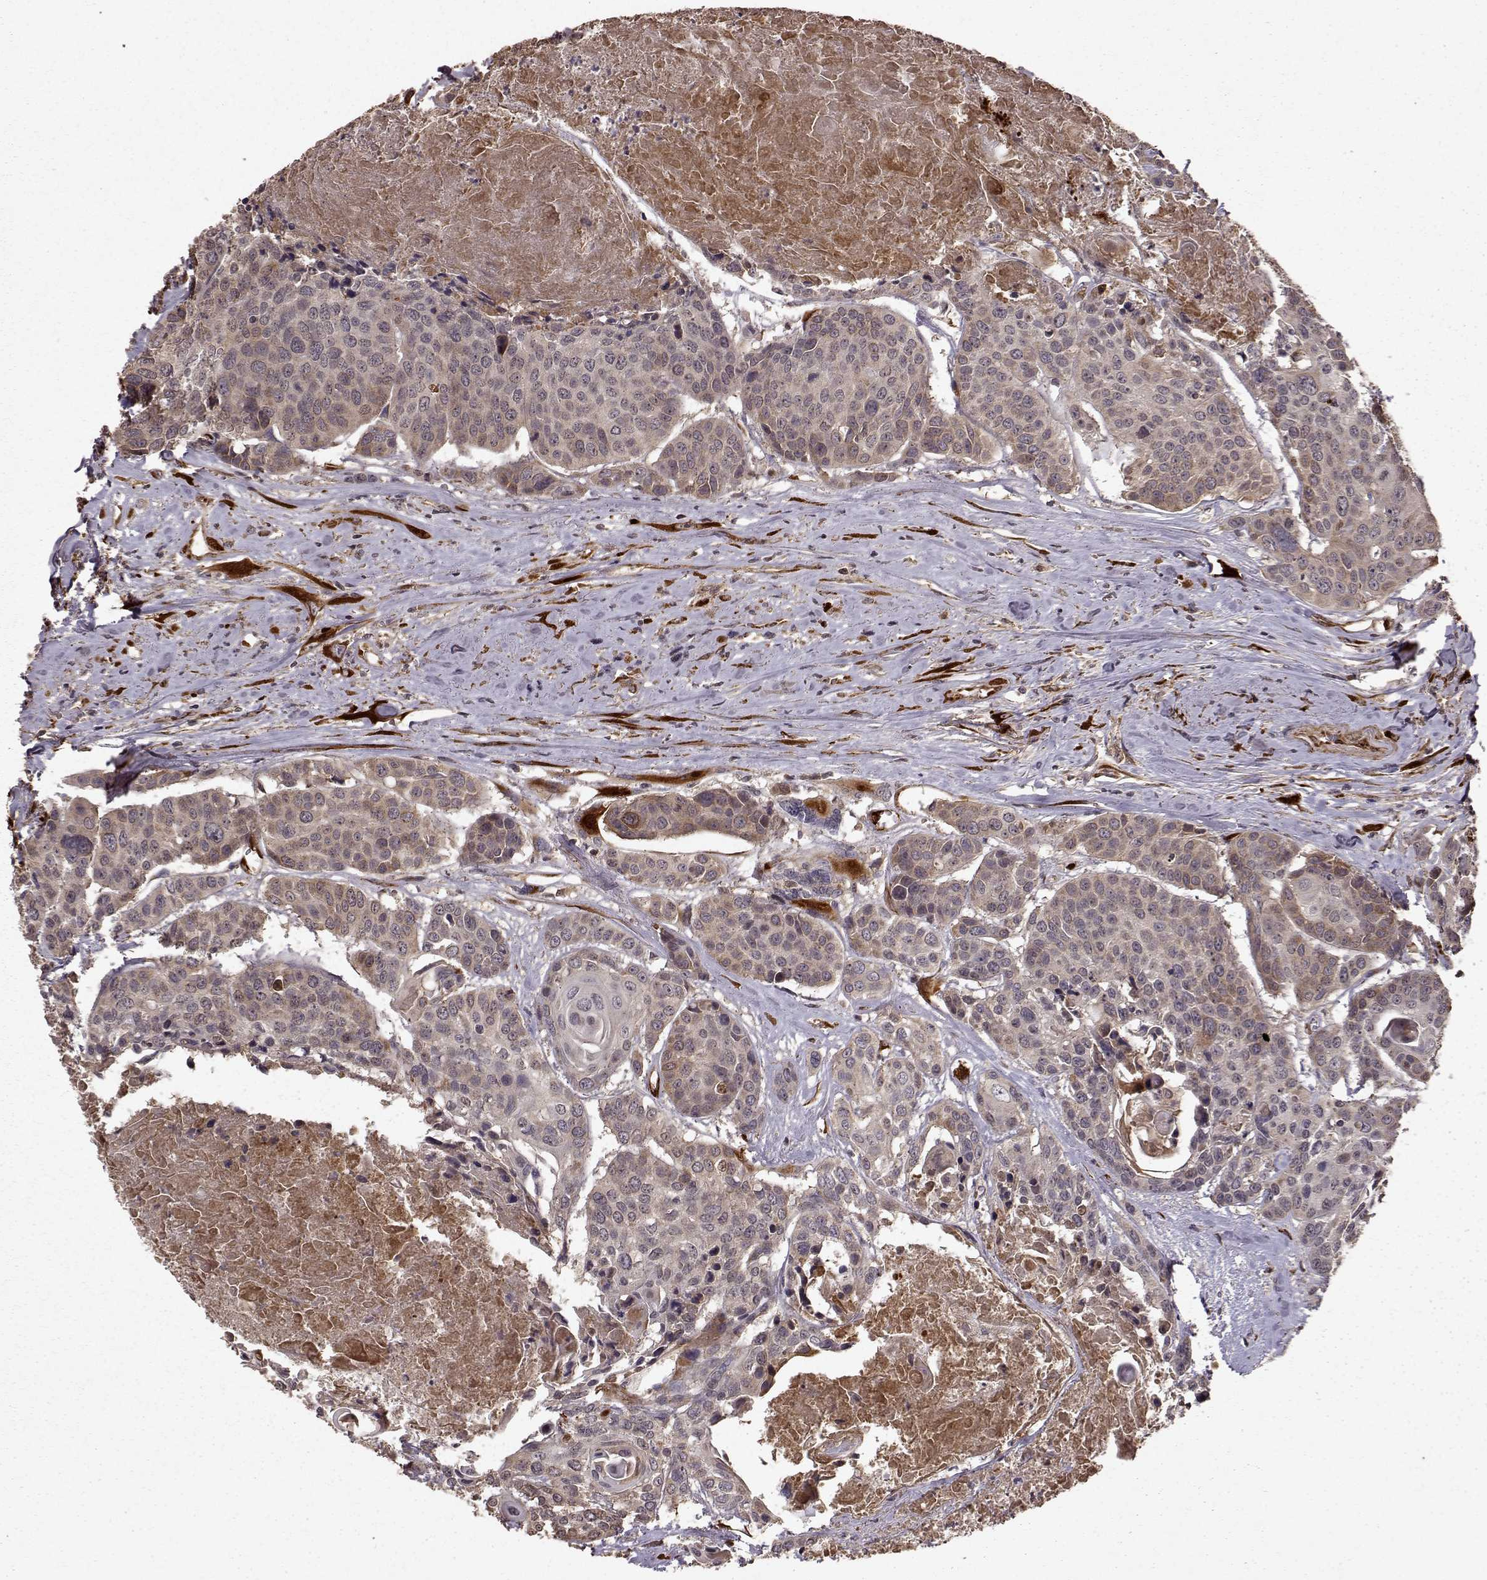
{"staining": {"intensity": "weak", "quantity": "<25%", "location": "cytoplasmic/membranous"}, "tissue": "head and neck cancer", "cell_type": "Tumor cells", "image_type": "cancer", "snomed": [{"axis": "morphology", "description": "Squamous cell carcinoma, NOS"}, {"axis": "topography", "description": "Oral tissue"}, {"axis": "topography", "description": "Head-Neck"}], "caption": "Head and neck cancer was stained to show a protein in brown. There is no significant staining in tumor cells.", "gene": "FSTL1", "patient": {"sex": "male", "age": 56}}